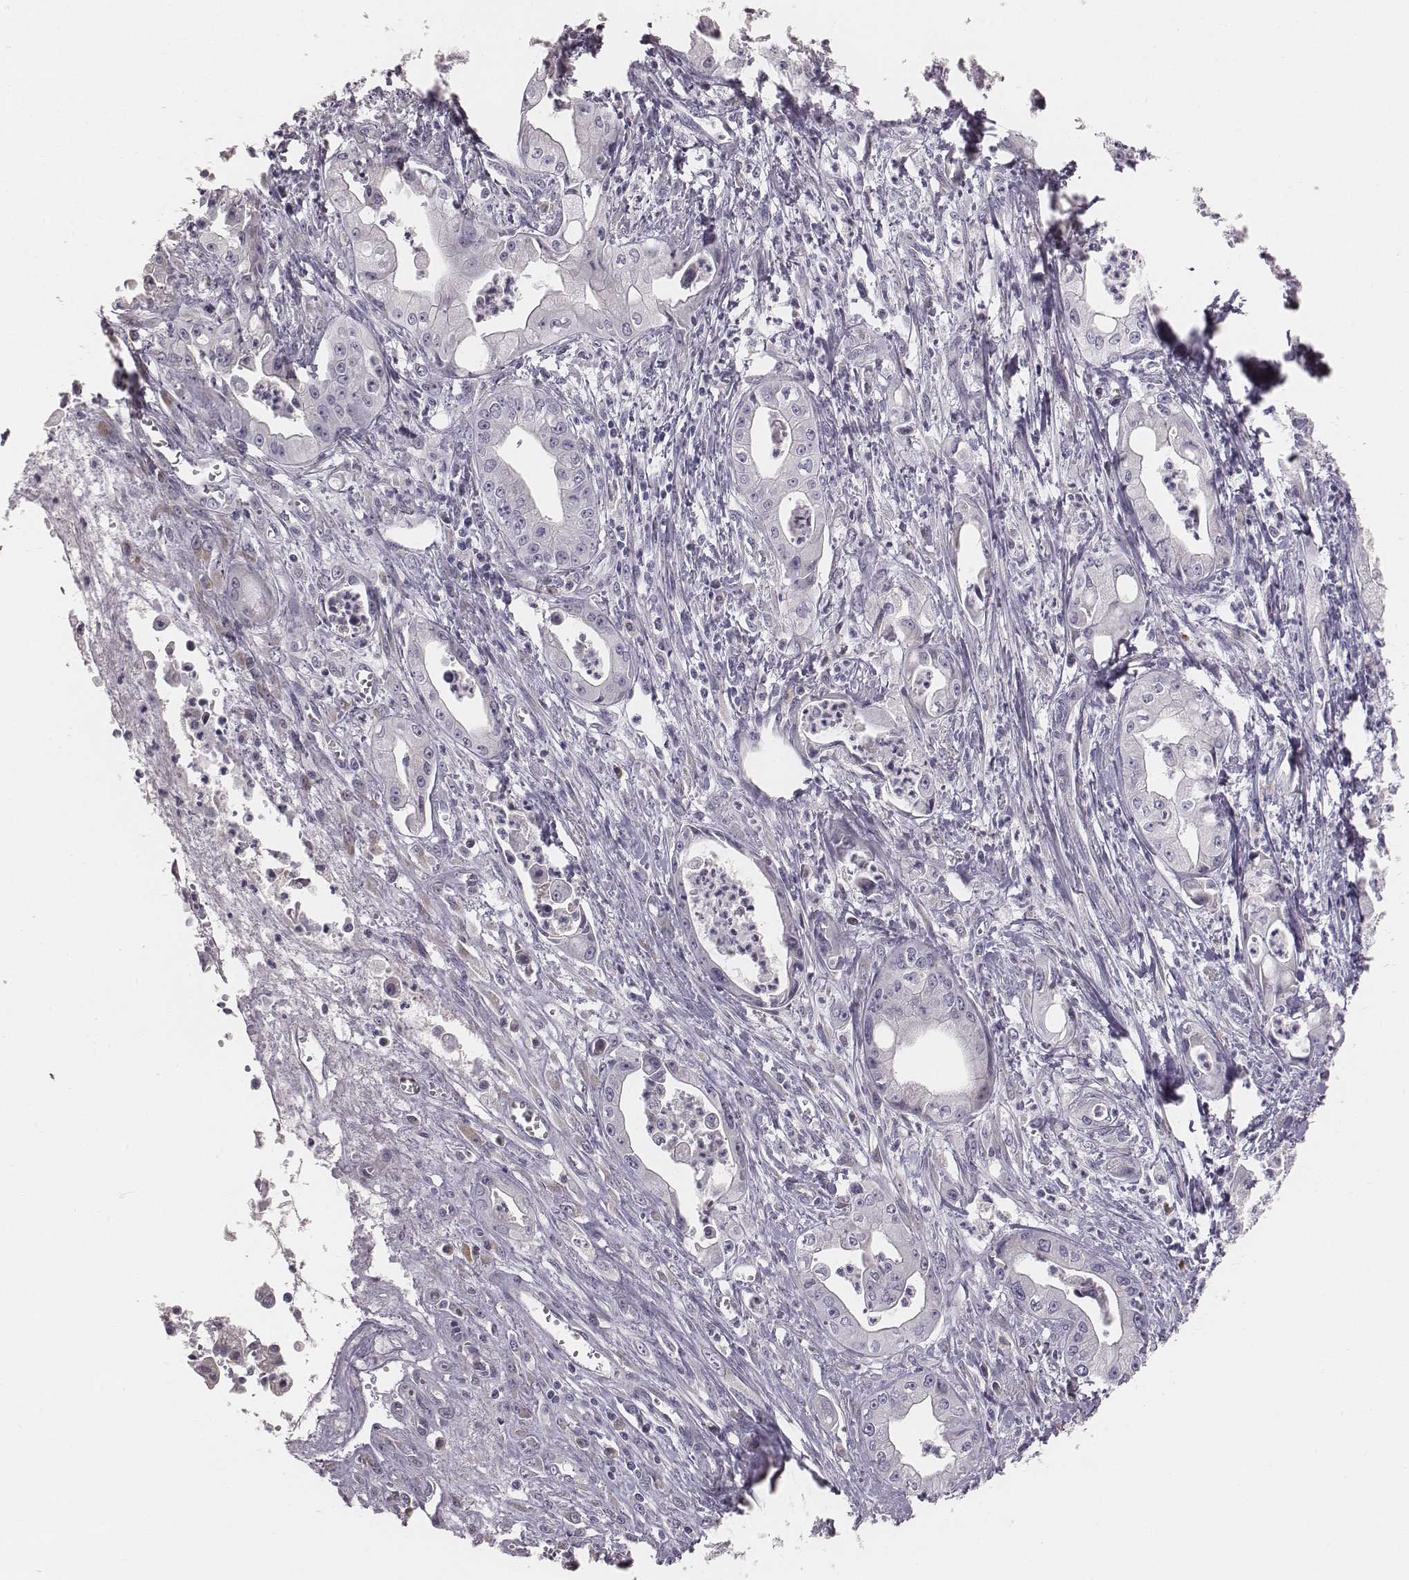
{"staining": {"intensity": "negative", "quantity": "none", "location": "none"}, "tissue": "pancreatic cancer", "cell_type": "Tumor cells", "image_type": "cancer", "snomed": [{"axis": "morphology", "description": "Adenocarcinoma, NOS"}, {"axis": "topography", "description": "Pancreas"}], "caption": "The immunohistochemistry (IHC) image has no significant positivity in tumor cells of pancreatic adenocarcinoma tissue.", "gene": "C6orf58", "patient": {"sex": "female", "age": 65}}